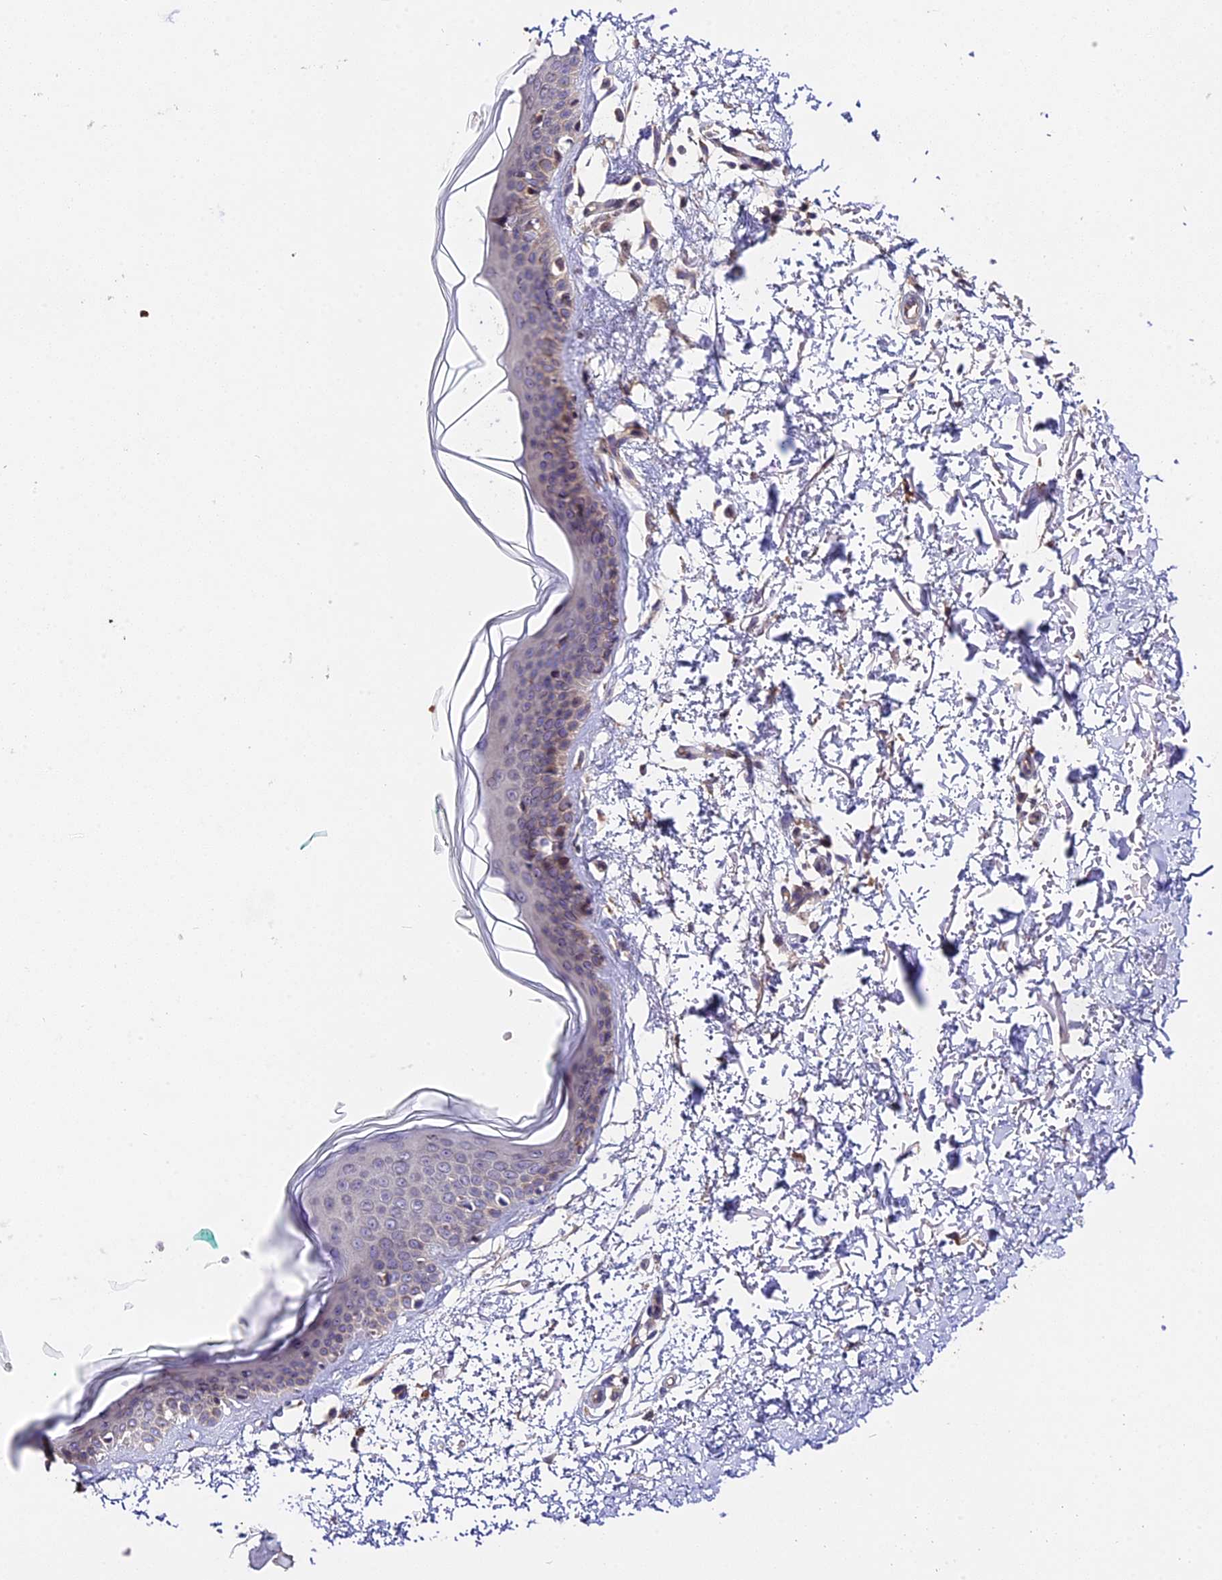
{"staining": {"intensity": "weak", "quantity": "25%-75%", "location": "cytoplasmic/membranous"}, "tissue": "skin", "cell_type": "Fibroblasts", "image_type": "normal", "snomed": [{"axis": "morphology", "description": "Normal tissue, NOS"}, {"axis": "topography", "description": "Skin"}], "caption": "Skin was stained to show a protein in brown. There is low levels of weak cytoplasmic/membranous expression in approximately 25%-75% of fibroblasts. (Stains: DAB (3,3'-diaminobenzidine) in brown, nuclei in blue, Microscopy: brightfield microscopy at high magnification).", "gene": "TRMT1", "patient": {"sex": "male", "age": 66}}